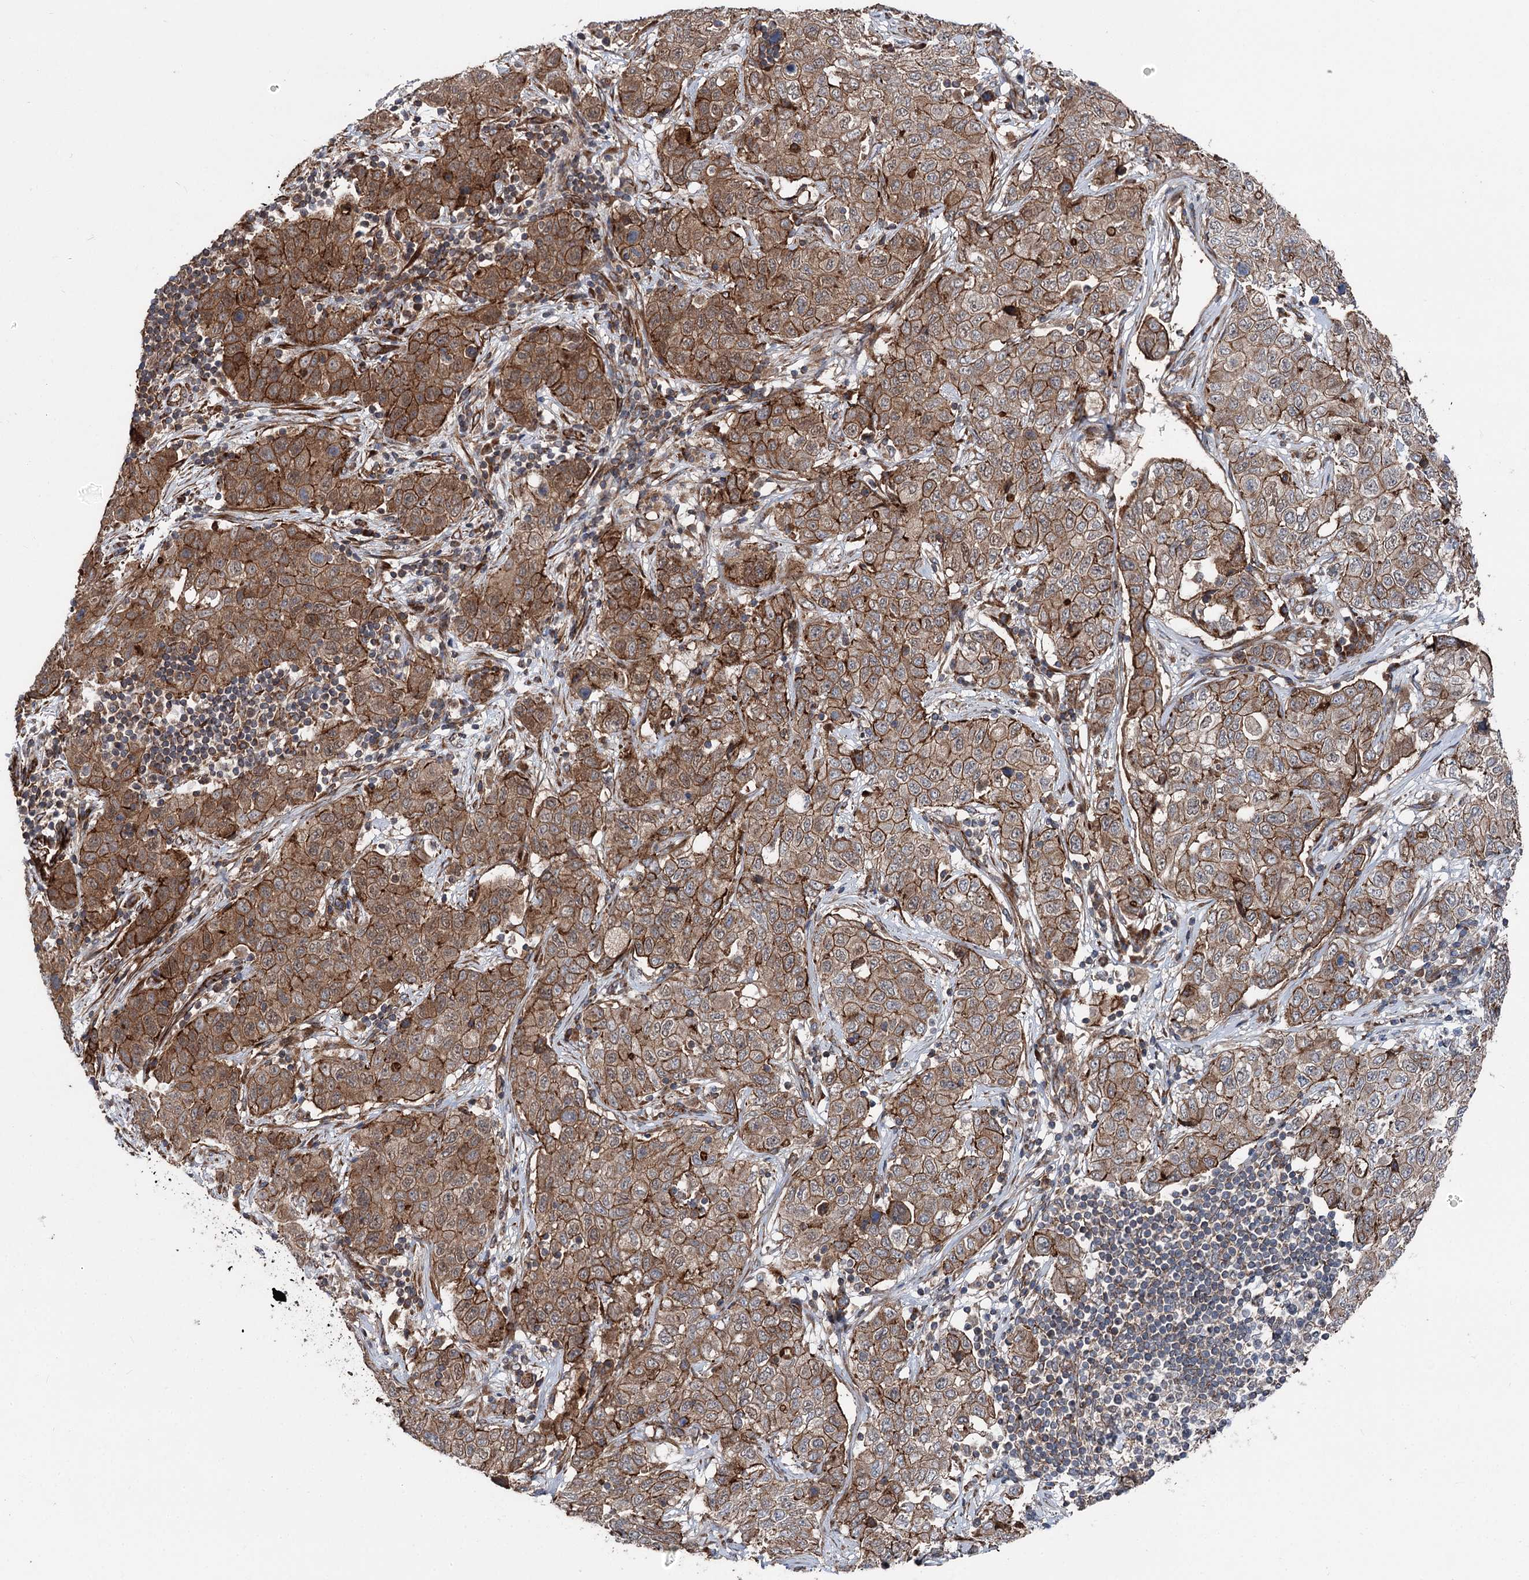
{"staining": {"intensity": "strong", "quantity": ">75%", "location": "cytoplasmic/membranous"}, "tissue": "stomach cancer", "cell_type": "Tumor cells", "image_type": "cancer", "snomed": [{"axis": "morphology", "description": "Normal tissue, NOS"}, {"axis": "morphology", "description": "Adenocarcinoma, NOS"}, {"axis": "topography", "description": "Lymph node"}, {"axis": "topography", "description": "Stomach"}], "caption": "The histopathology image exhibits staining of adenocarcinoma (stomach), revealing strong cytoplasmic/membranous protein expression (brown color) within tumor cells.", "gene": "ITFG2", "patient": {"sex": "male", "age": 48}}